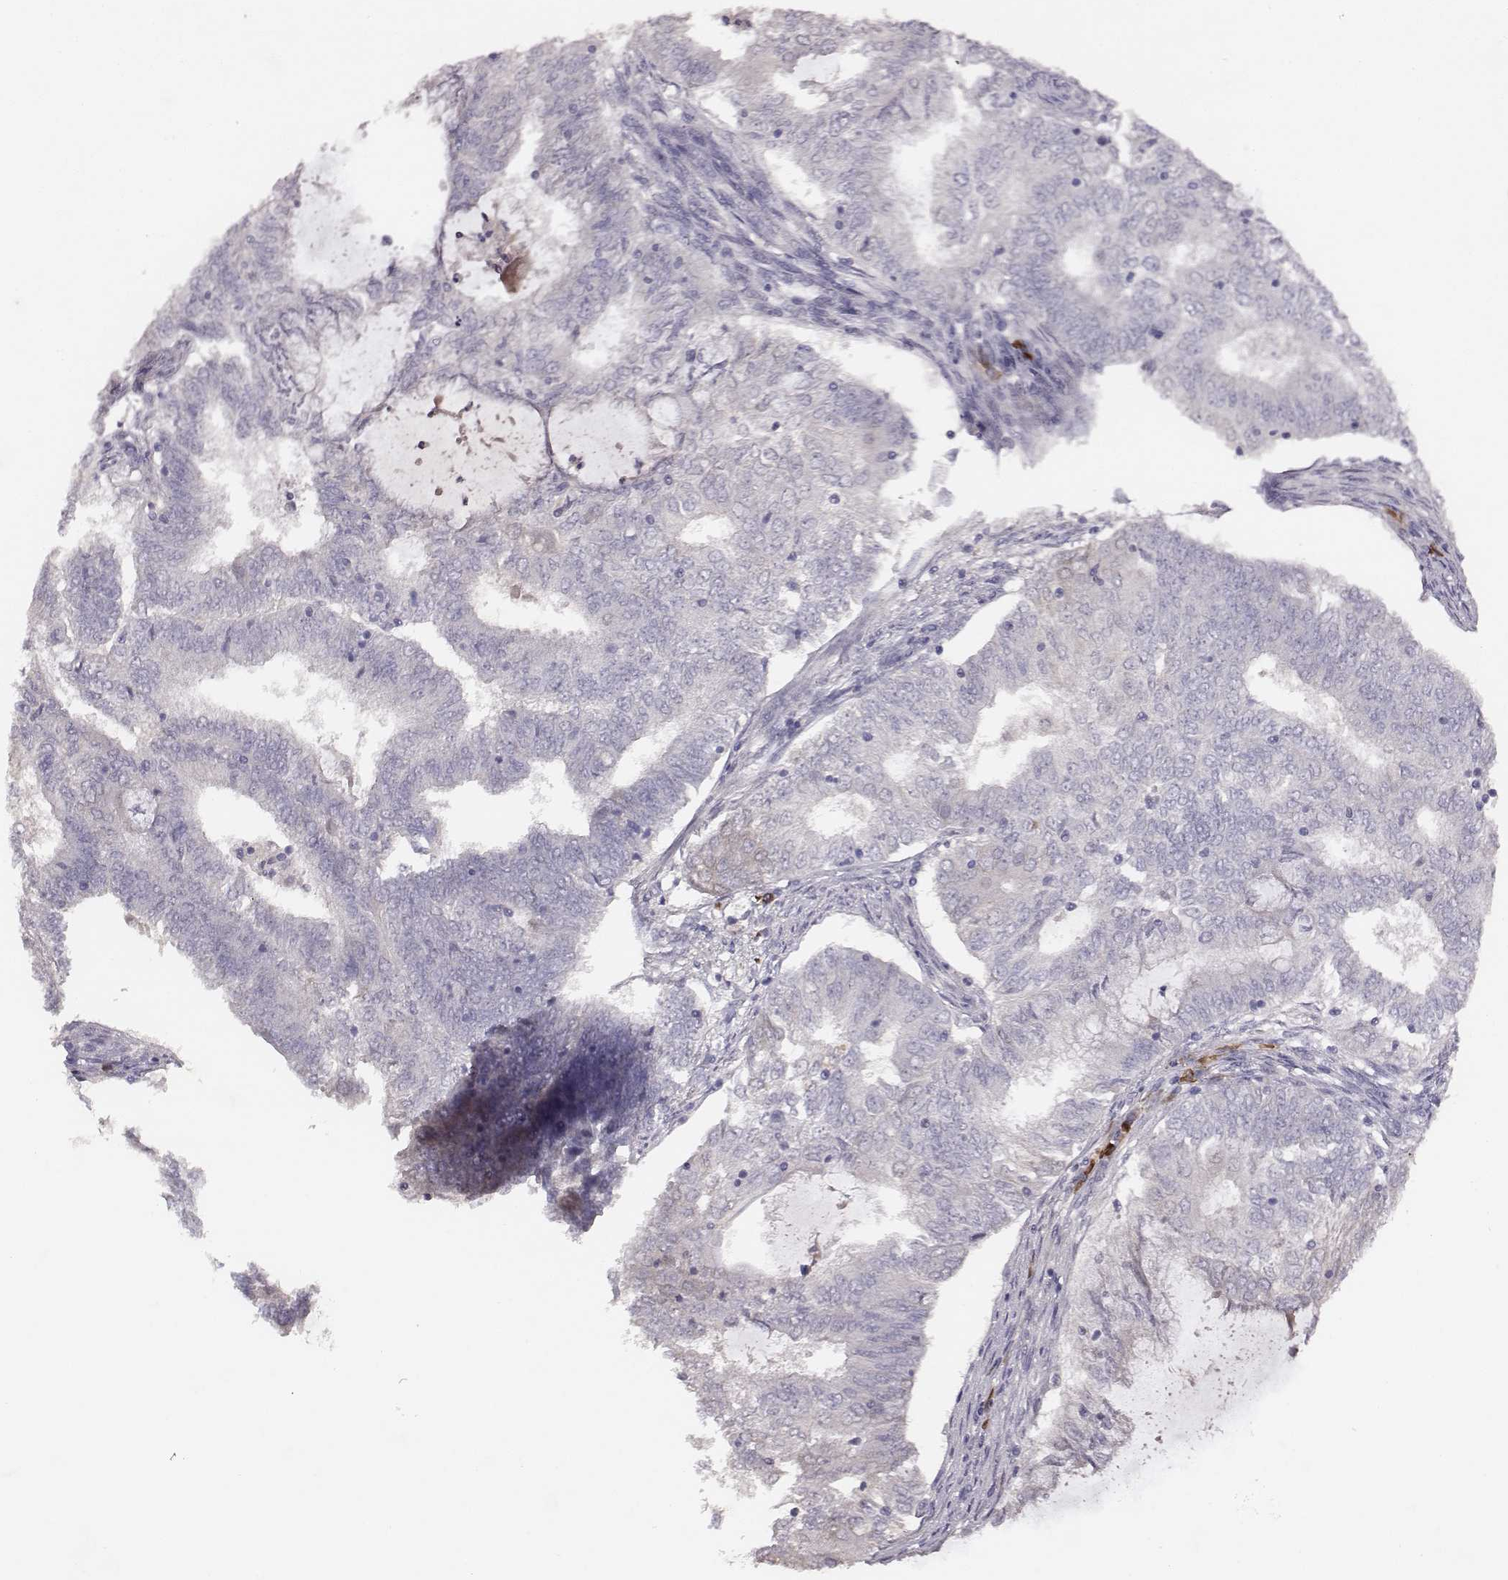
{"staining": {"intensity": "negative", "quantity": "none", "location": "none"}, "tissue": "endometrial cancer", "cell_type": "Tumor cells", "image_type": "cancer", "snomed": [{"axis": "morphology", "description": "Adenocarcinoma, NOS"}, {"axis": "topography", "description": "Endometrium"}], "caption": "Immunohistochemistry (IHC) photomicrograph of human endometrial cancer (adenocarcinoma) stained for a protein (brown), which reveals no expression in tumor cells.", "gene": "SLC22A6", "patient": {"sex": "female", "age": 62}}